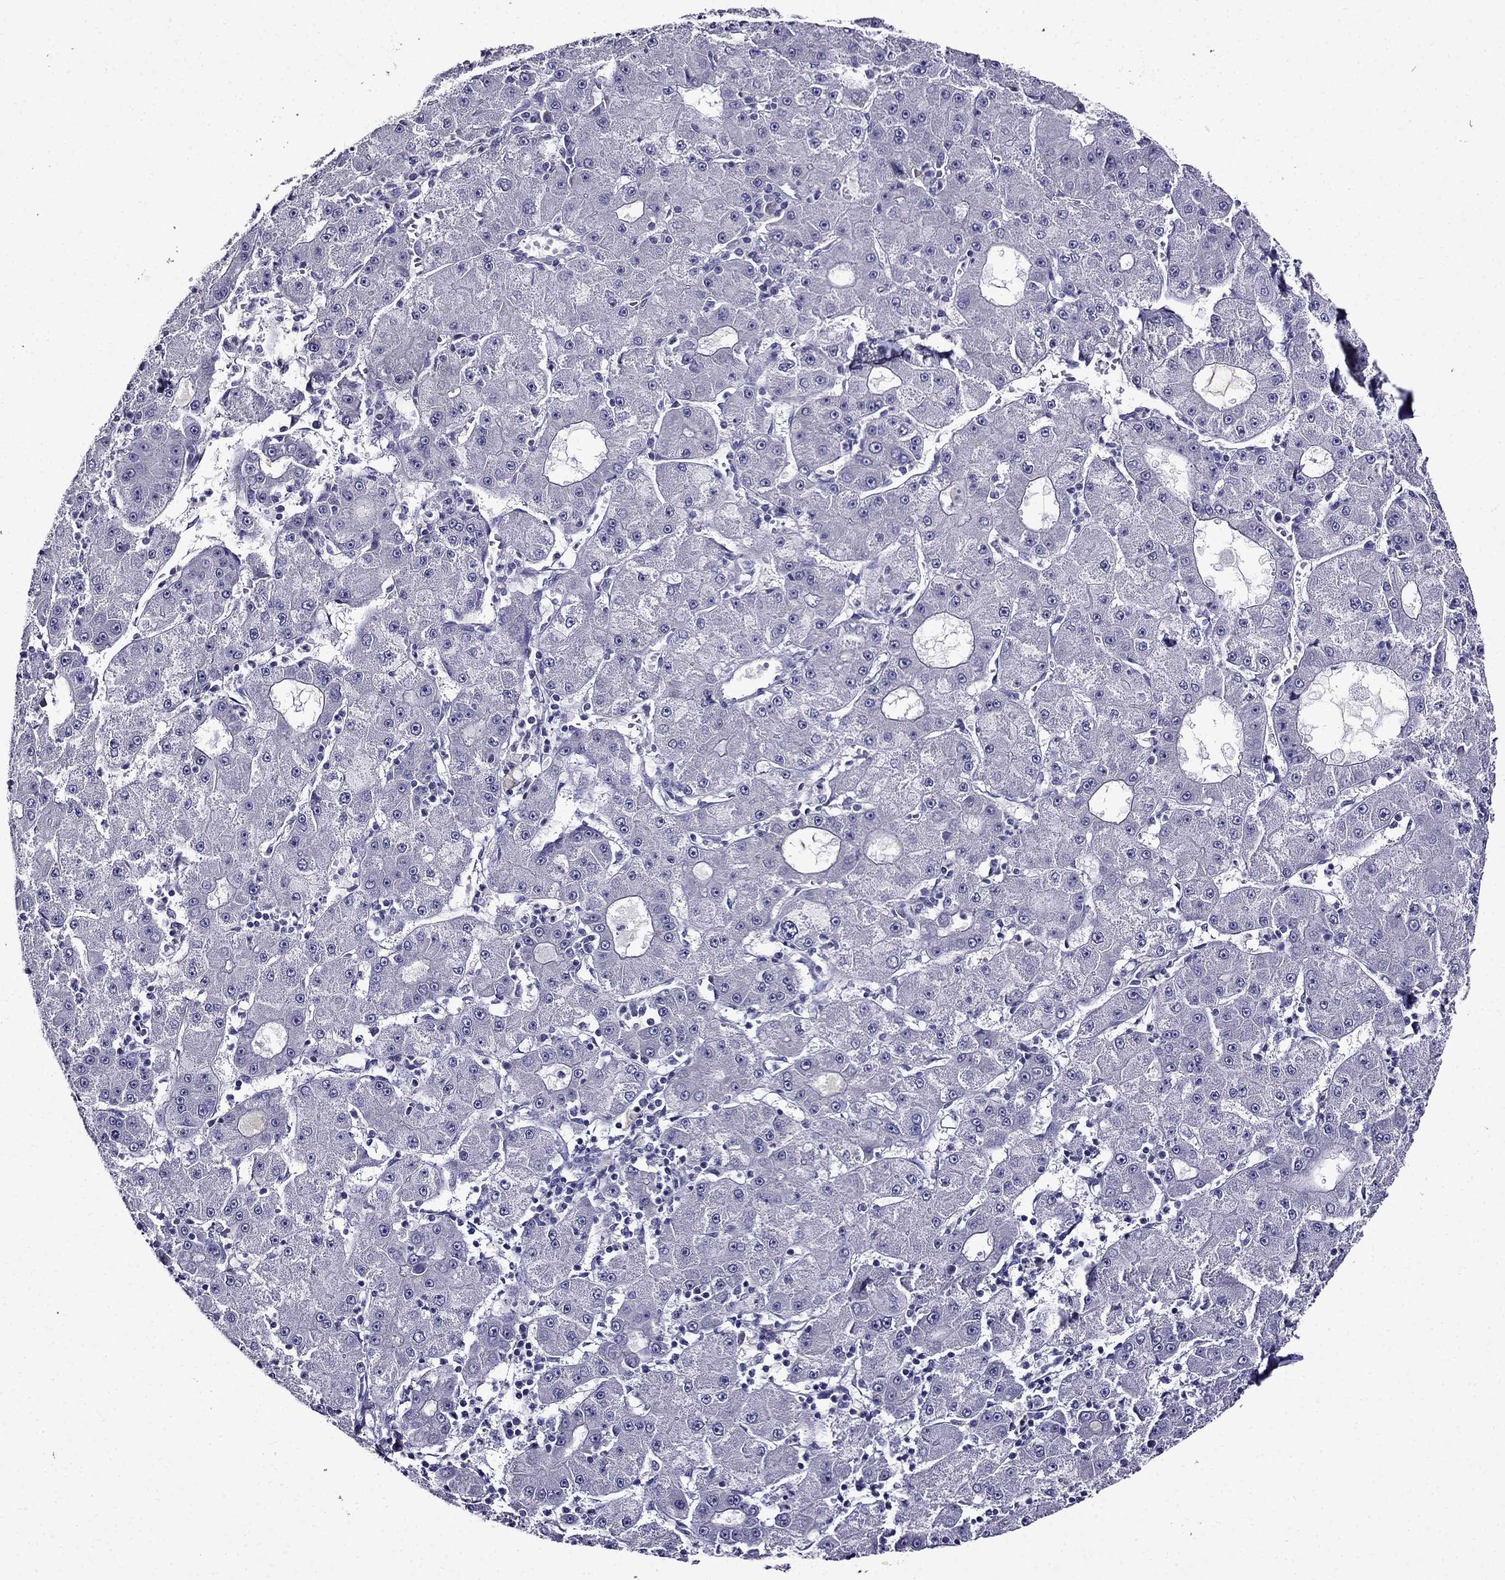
{"staining": {"intensity": "negative", "quantity": "none", "location": "none"}, "tissue": "liver cancer", "cell_type": "Tumor cells", "image_type": "cancer", "snomed": [{"axis": "morphology", "description": "Carcinoma, Hepatocellular, NOS"}, {"axis": "topography", "description": "Liver"}], "caption": "Immunohistochemistry of human liver hepatocellular carcinoma exhibits no positivity in tumor cells.", "gene": "TMEM266", "patient": {"sex": "male", "age": 73}}